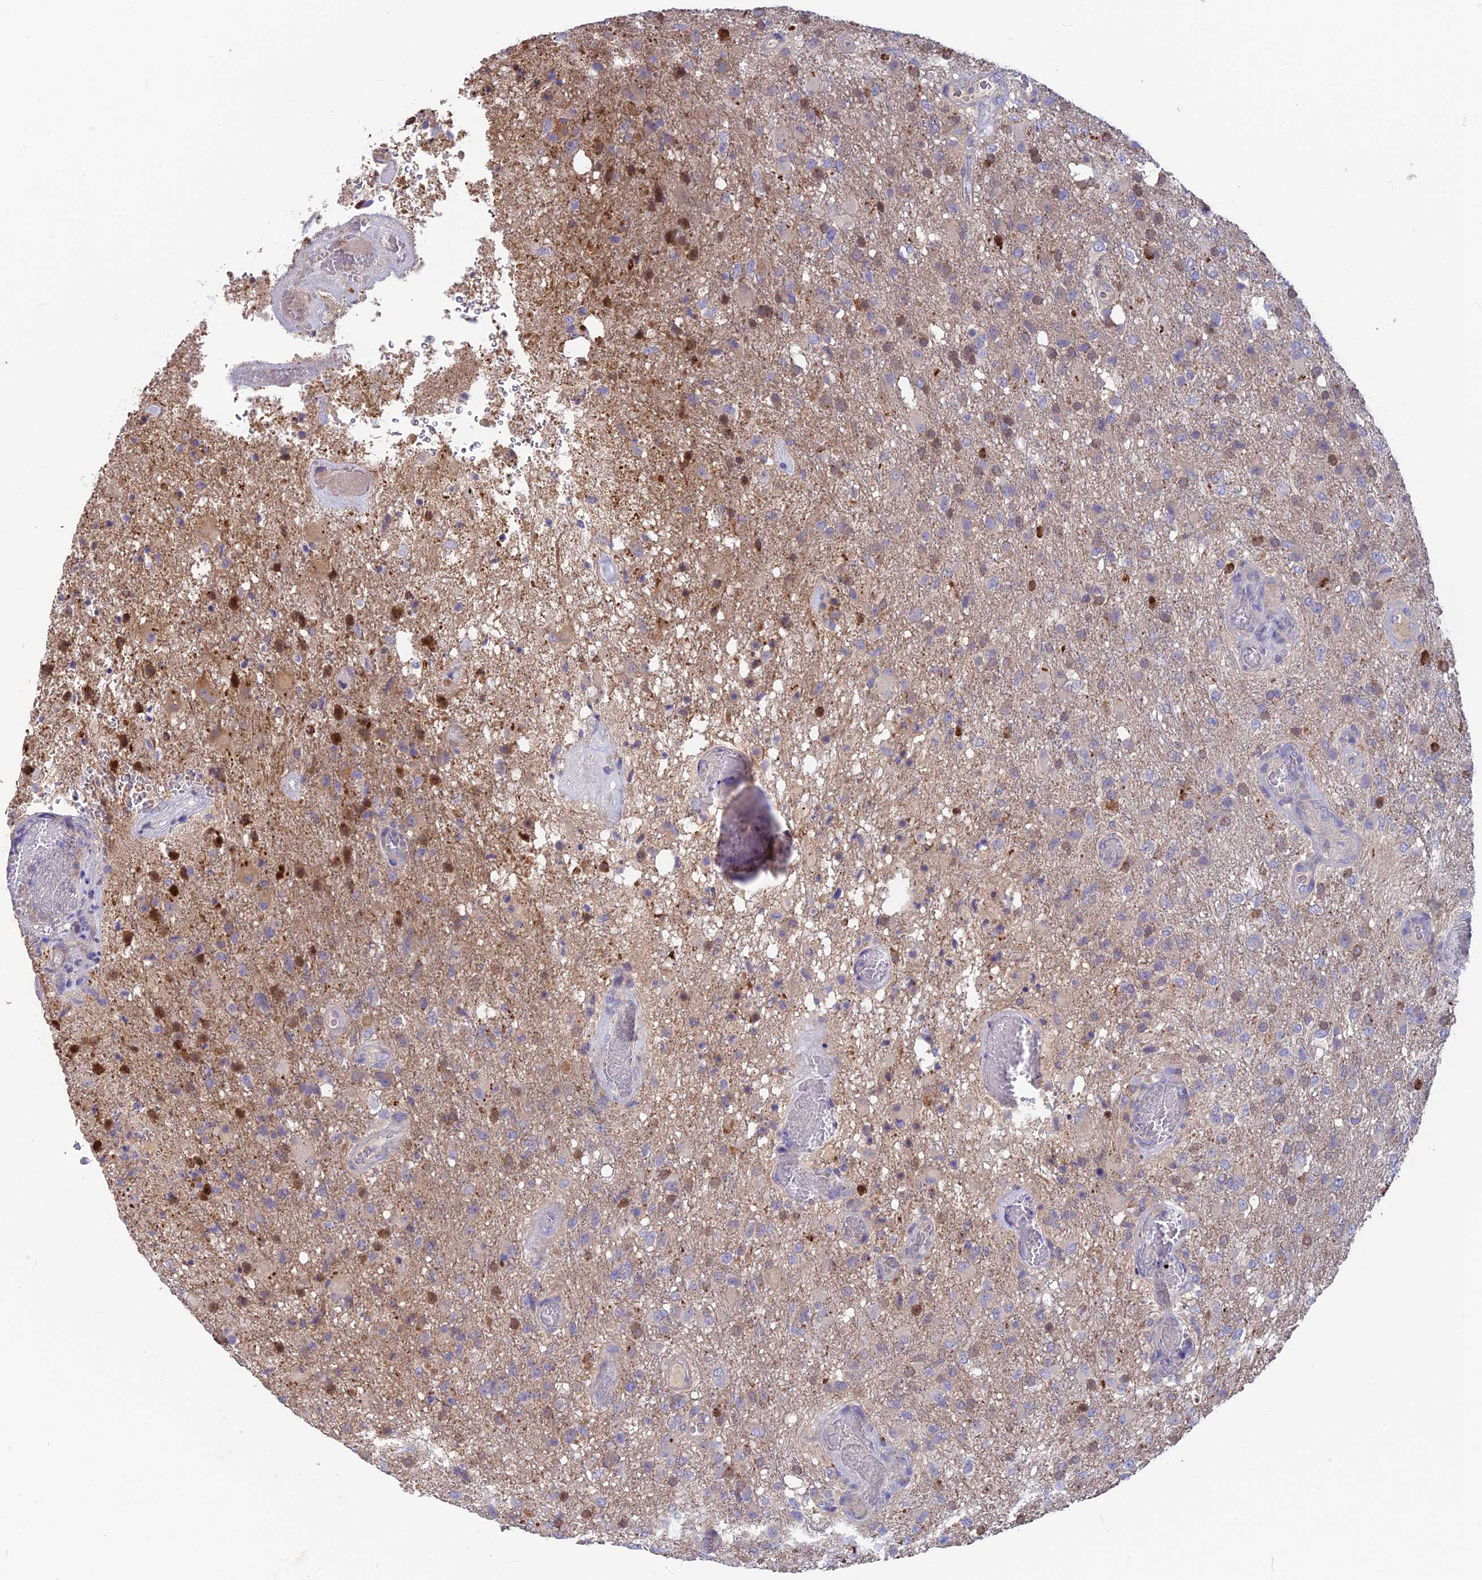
{"staining": {"intensity": "weak", "quantity": "<25%", "location": "cytoplasmic/membranous"}, "tissue": "glioma", "cell_type": "Tumor cells", "image_type": "cancer", "snomed": [{"axis": "morphology", "description": "Glioma, malignant, High grade"}, {"axis": "topography", "description": "Brain"}], "caption": "An immunohistochemistry (IHC) image of malignant glioma (high-grade) is shown. There is no staining in tumor cells of malignant glioma (high-grade).", "gene": "PZP", "patient": {"sex": "female", "age": 74}}